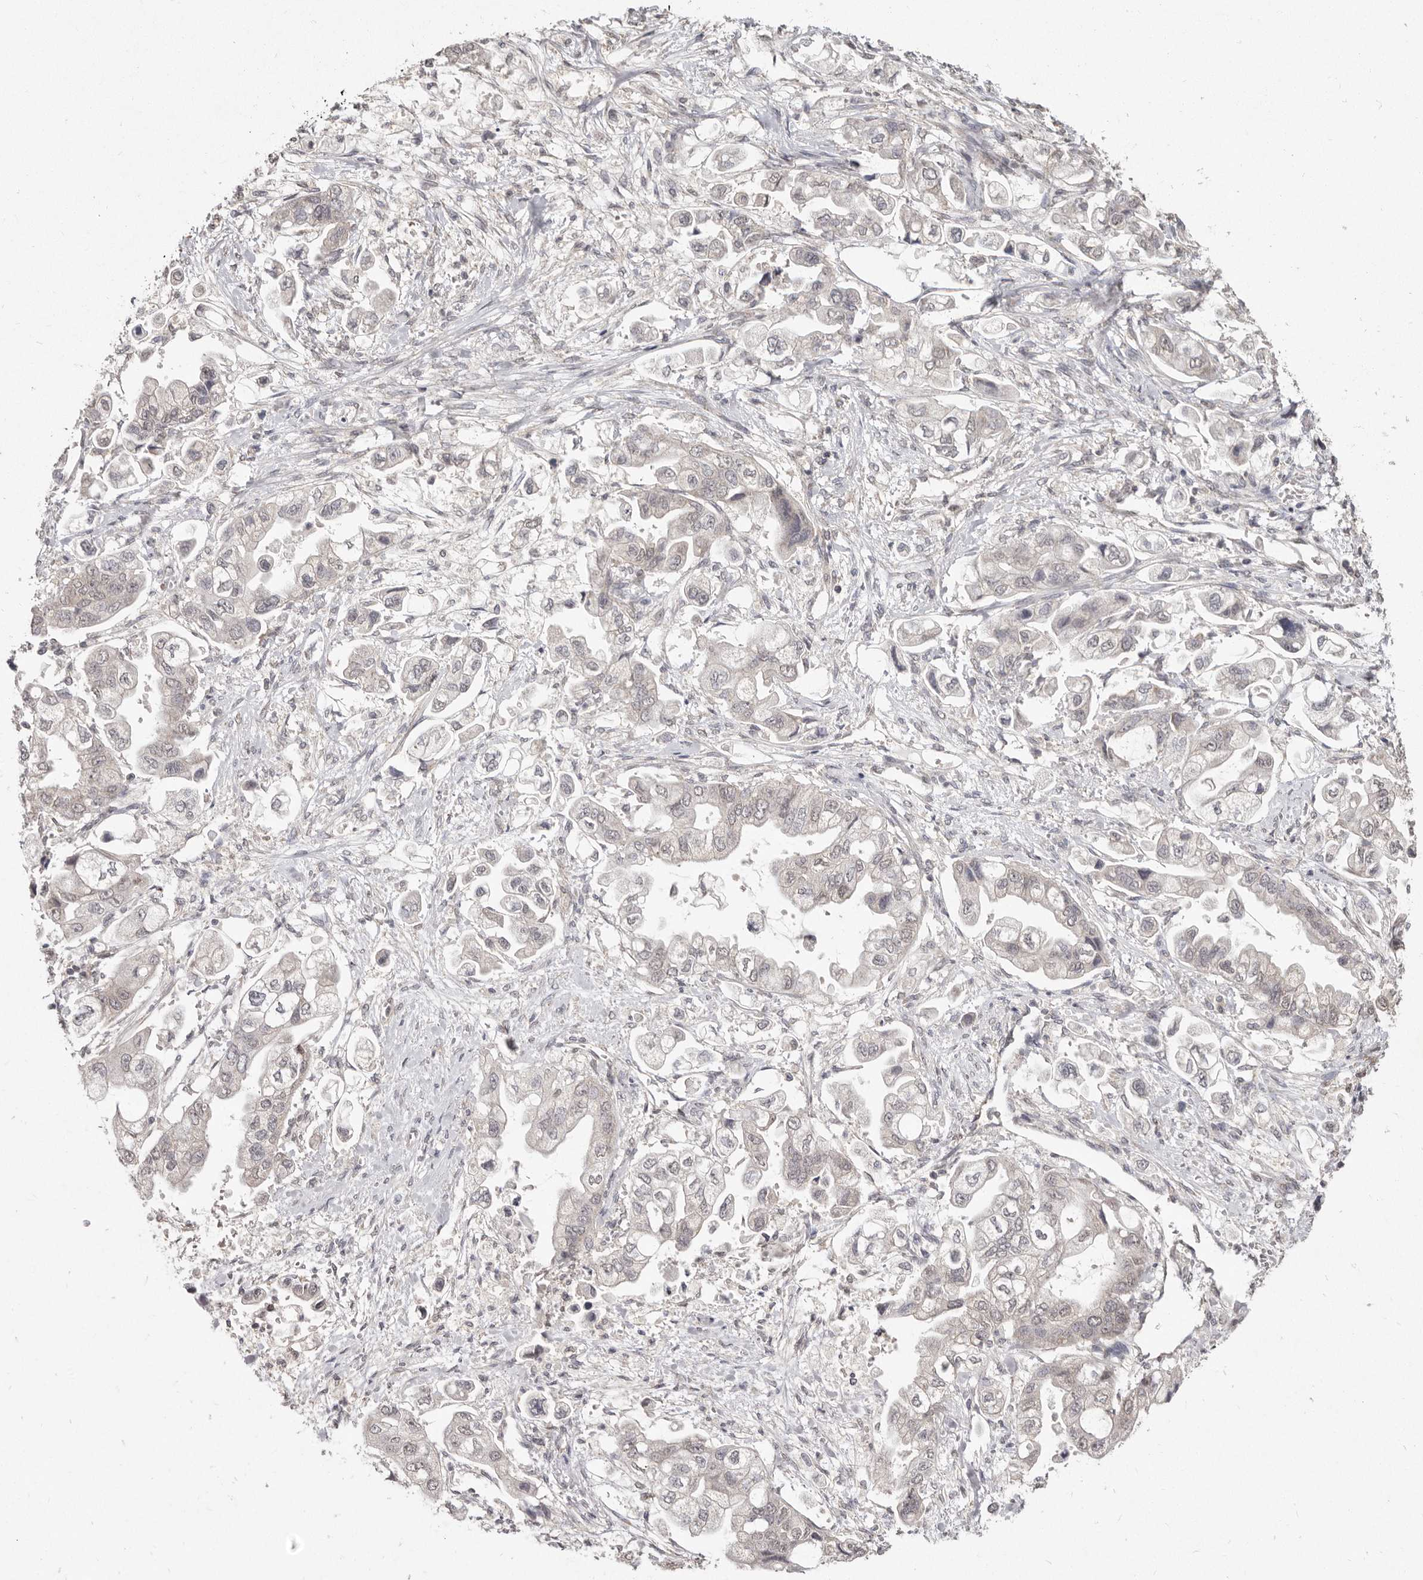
{"staining": {"intensity": "weak", "quantity": "<25%", "location": "nuclear"}, "tissue": "stomach cancer", "cell_type": "Tumor cells", "image_type": "cancer", "snomed": [{"axis": "morphology", "description": "Adenocarcinoma, NOS"}, {"axis": "topography", "description": "Stomach"}], "caption": "Human stomach cancer stained for a protein using immunohistochemistry displays no positivity in tumor cells.", "gene": "LINGO2", "patient": {"sex": "male", "age": 62}}